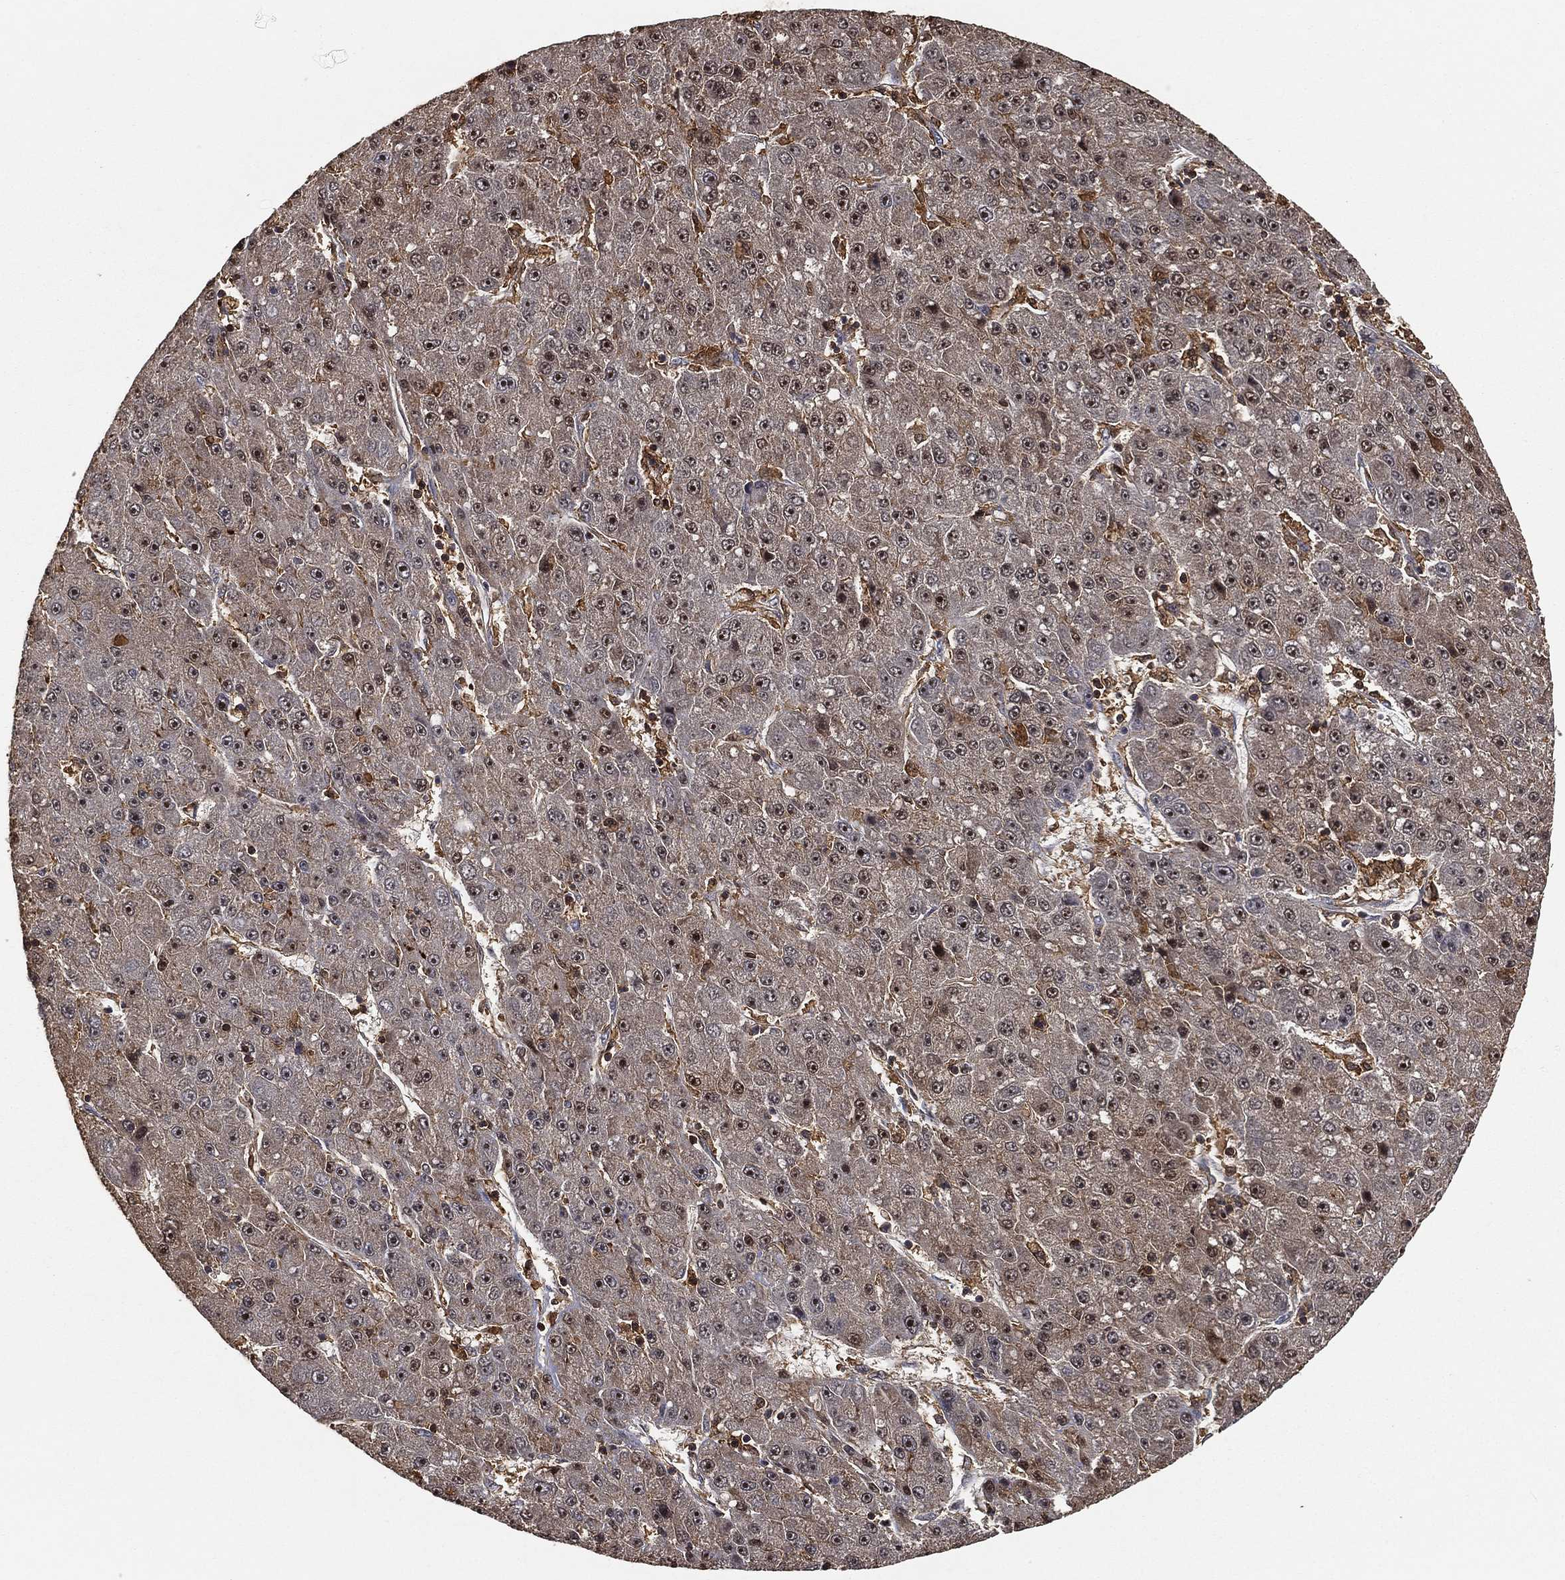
{"staining": {"intensity": "moderate", "quantity": "<25%", "location": "nuclear"}, "tissue": "liver cancer", "cell_type": "Tumor cells", "image_type": "cancer", "snomed": [{"axis": "morphology", "description": "Carcinoma, Hepatocellular, NOS"}, {"axis": "topography", "description": "Liver"}], "caption": "IHC histopathology image of hepatocellular carcinoma (liver) stained for a protein (brown), which displays low levels of moderate nuclear expression in approximately <25% of tumor cells.", "gene": "CRYL1", "patient": {"sex": "male", "age": 67}}